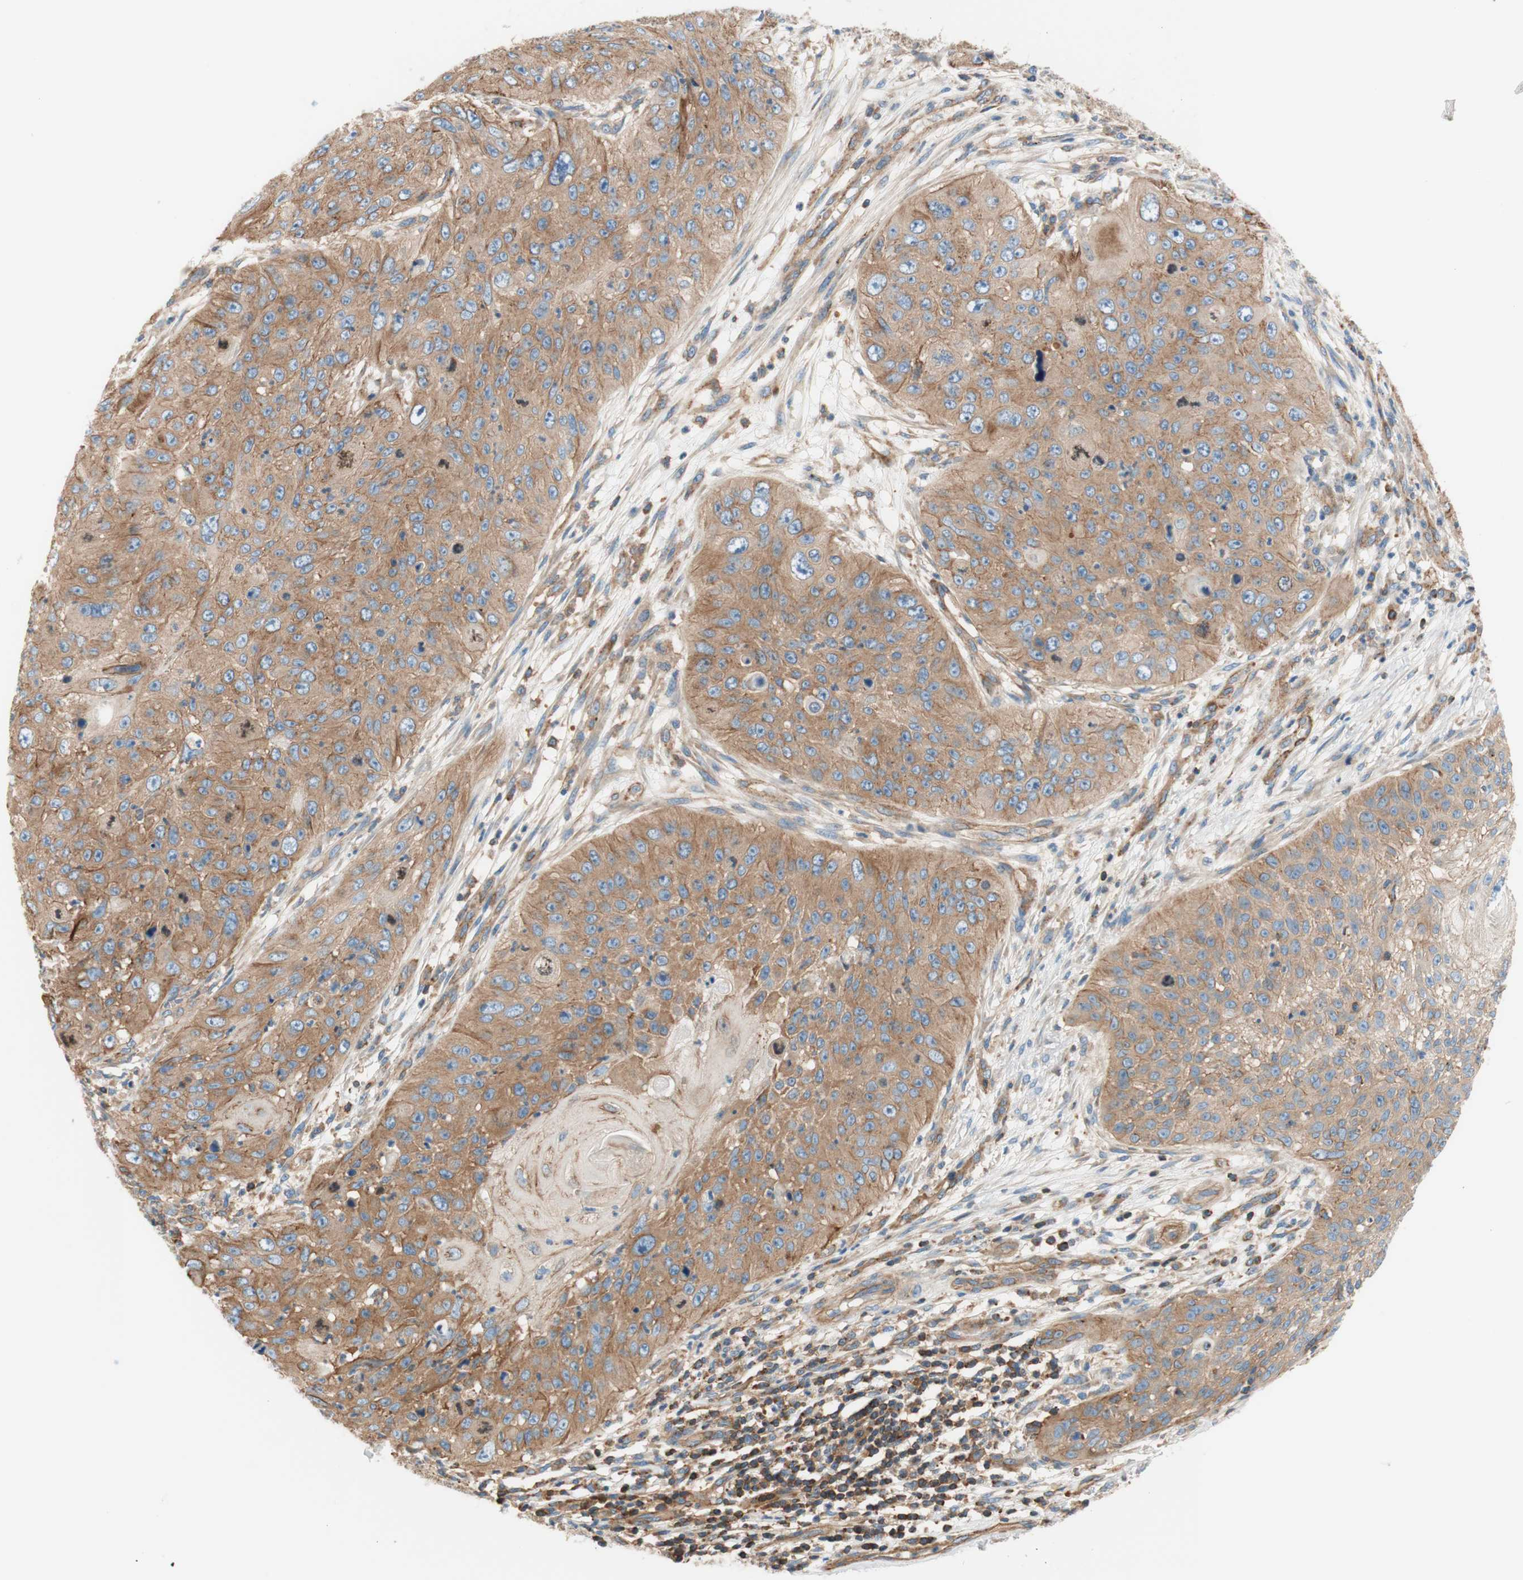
{"staining": {"intensity": "moderate", "quantity": ">75%", "location": "cytoplasmic/membranous"}, "tissue": "skin cancer", "cell_type": "Tumor cells", "image_type": "cancer", "snomed": [{"axis": "morphology", "description": "Squamous cell carcinoma, NOS"}, {"axis": "topography", "description": "Skin"}], "caption": "The immunohistochemical stain labels moderate cytoplasmic/membranous expression in tumor cells of skin cancer tissue.", "gene": "VPS26A", "patient": {"sex": "female", "age": 80}}